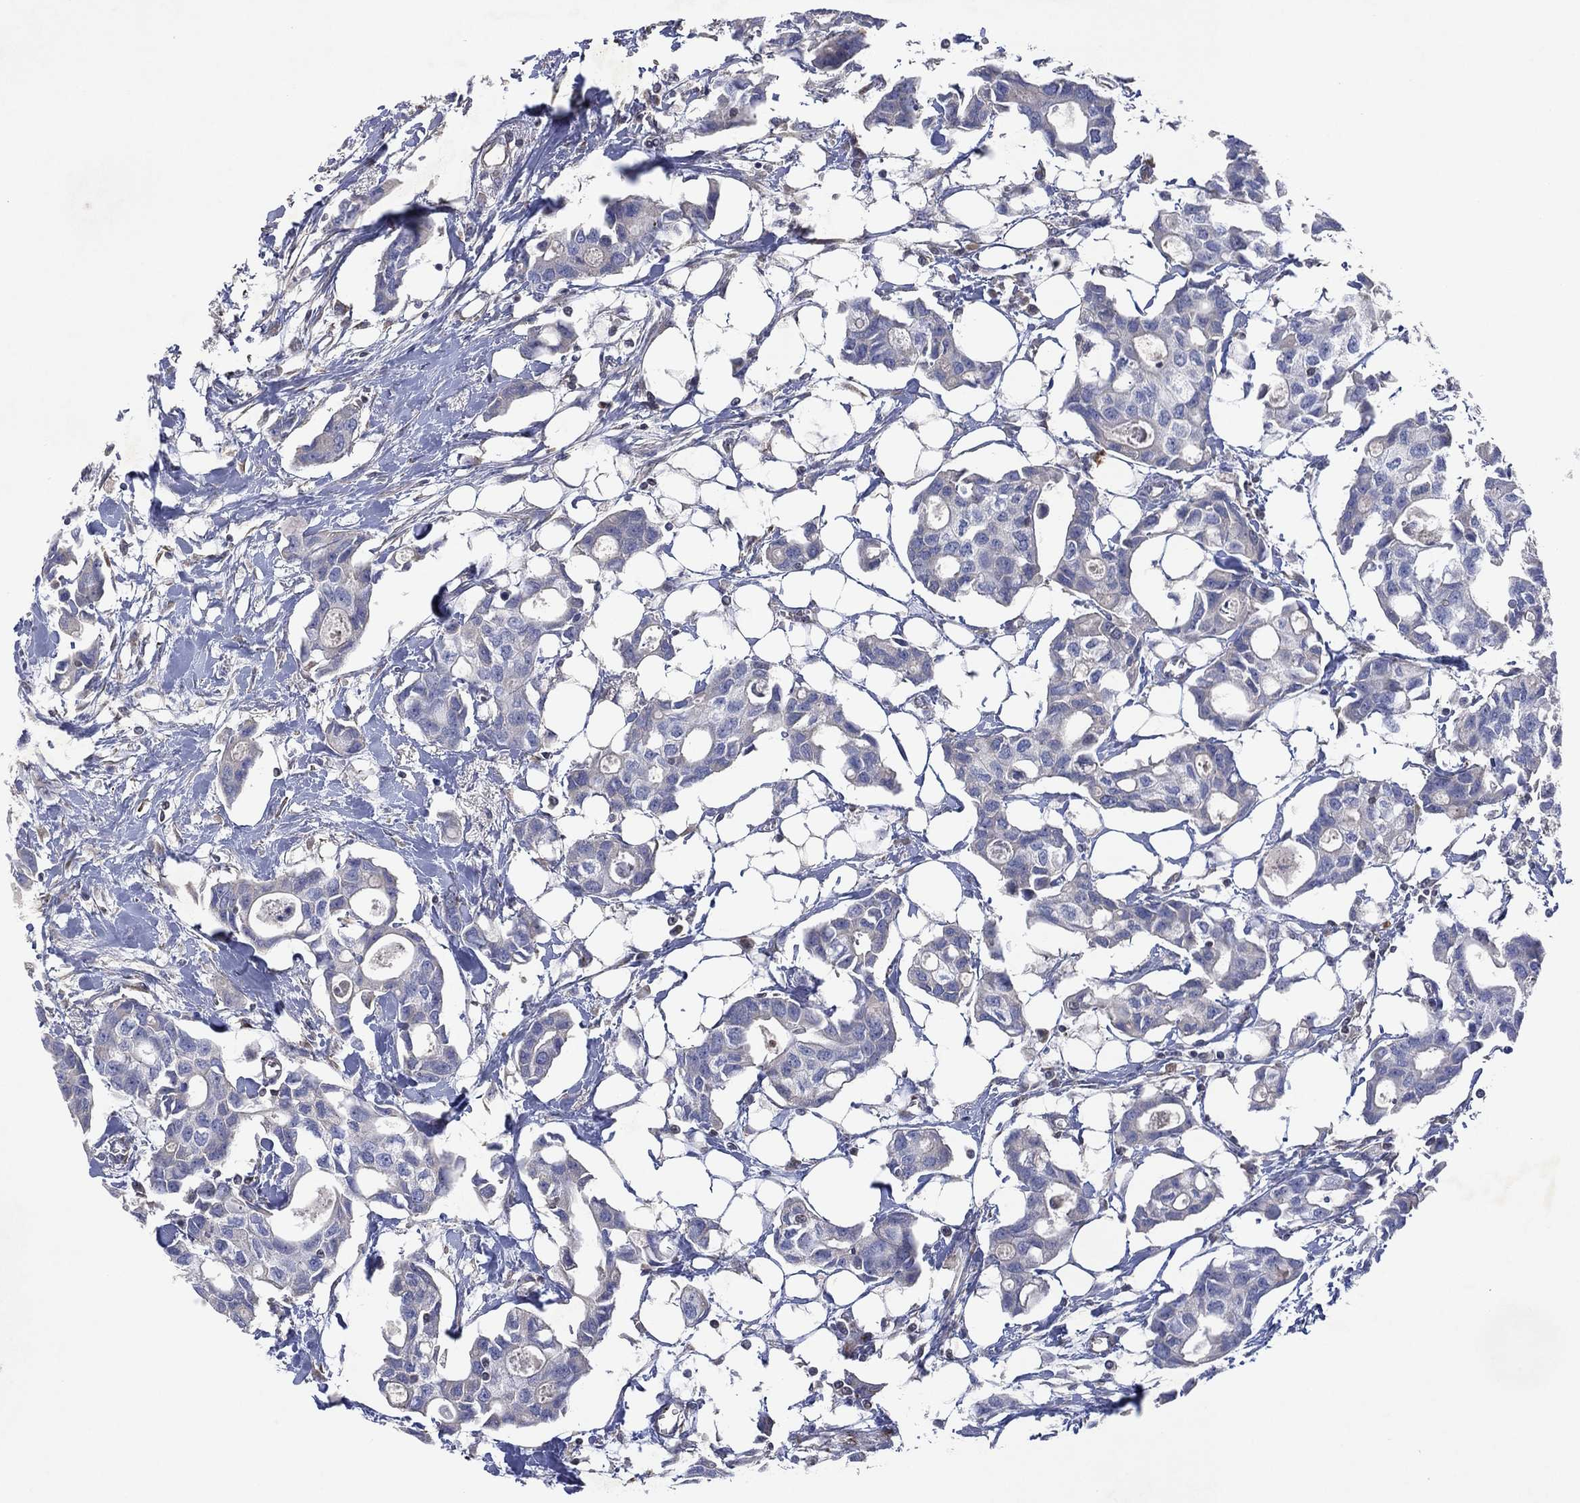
{"staining": {"intensity": "negative", "quantity": "none", "location": "none"}, "tissue": "breast cancer", "cell_type": "Tumor cells", "image_type": "cancer", "snomed": [{"axis": "morphology", "description": "Duct carcinoma"}, {"axis": "topography", "description": "Breast"}], "caption": "The image demonstrates no staining of tumor cells in breast invasive ductal carcinoma.", "gene": "FLI1", "patient": {"sex": "female", "age": 83}}